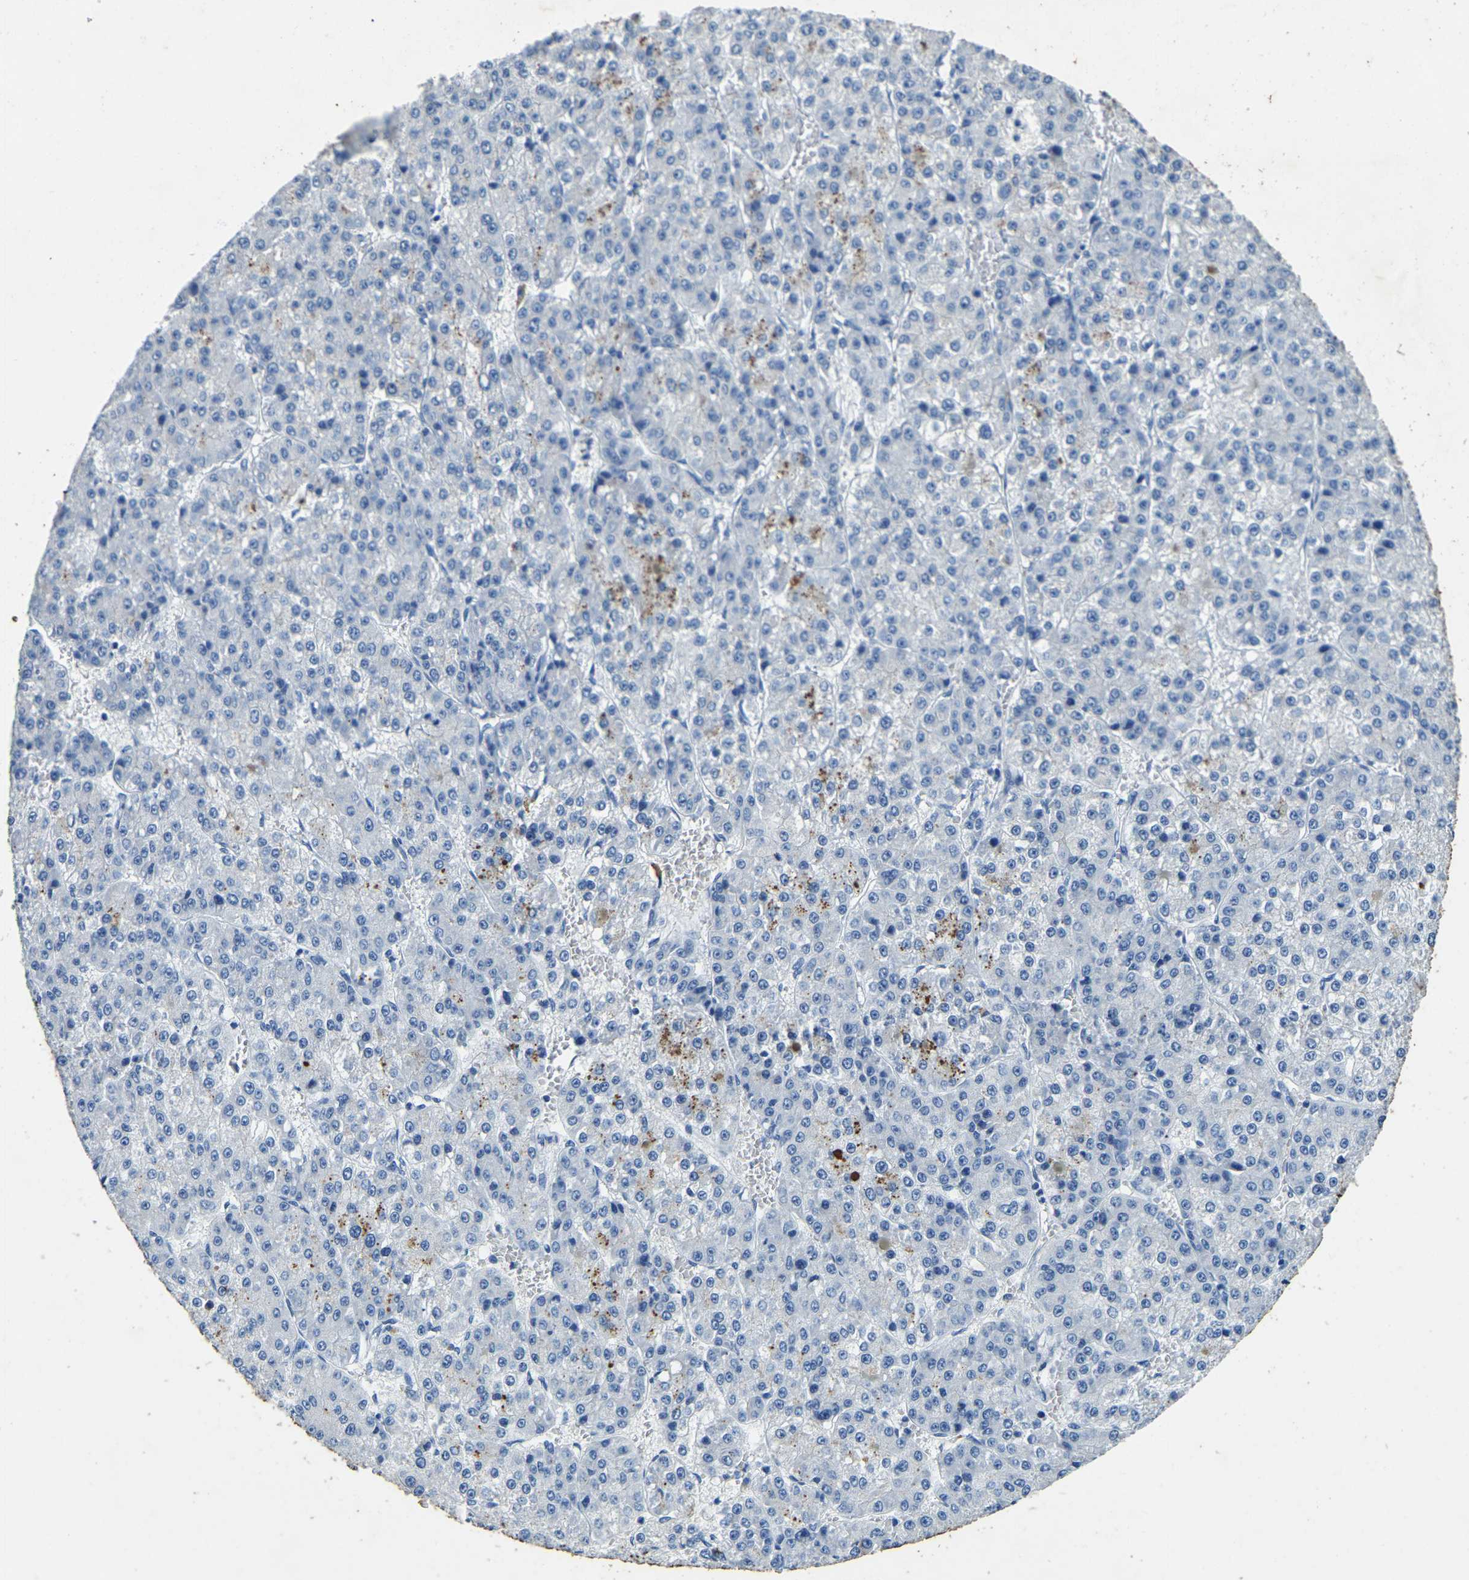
{"staining": {"intensity": "moderate", "quantity": "<25%", "location": "cytoplasmic/membranous"}, "tissue": "liver cancer", "cell_type": "Tumor cells", "image_type": "cancer", "snomed": [{"axis": "morphology", "description": "Carcinoma, Hepatocellular, NOS"}, {"axis": "topography", "description": "Liver"}], "caption": "Moderate cytoplasmic/membranous expression is seen in approximately <25% of tumor cells in liver hepatocellular carcinoma.", "gene": "UBN2", "patient": {"sex": "female", "age": 73}}